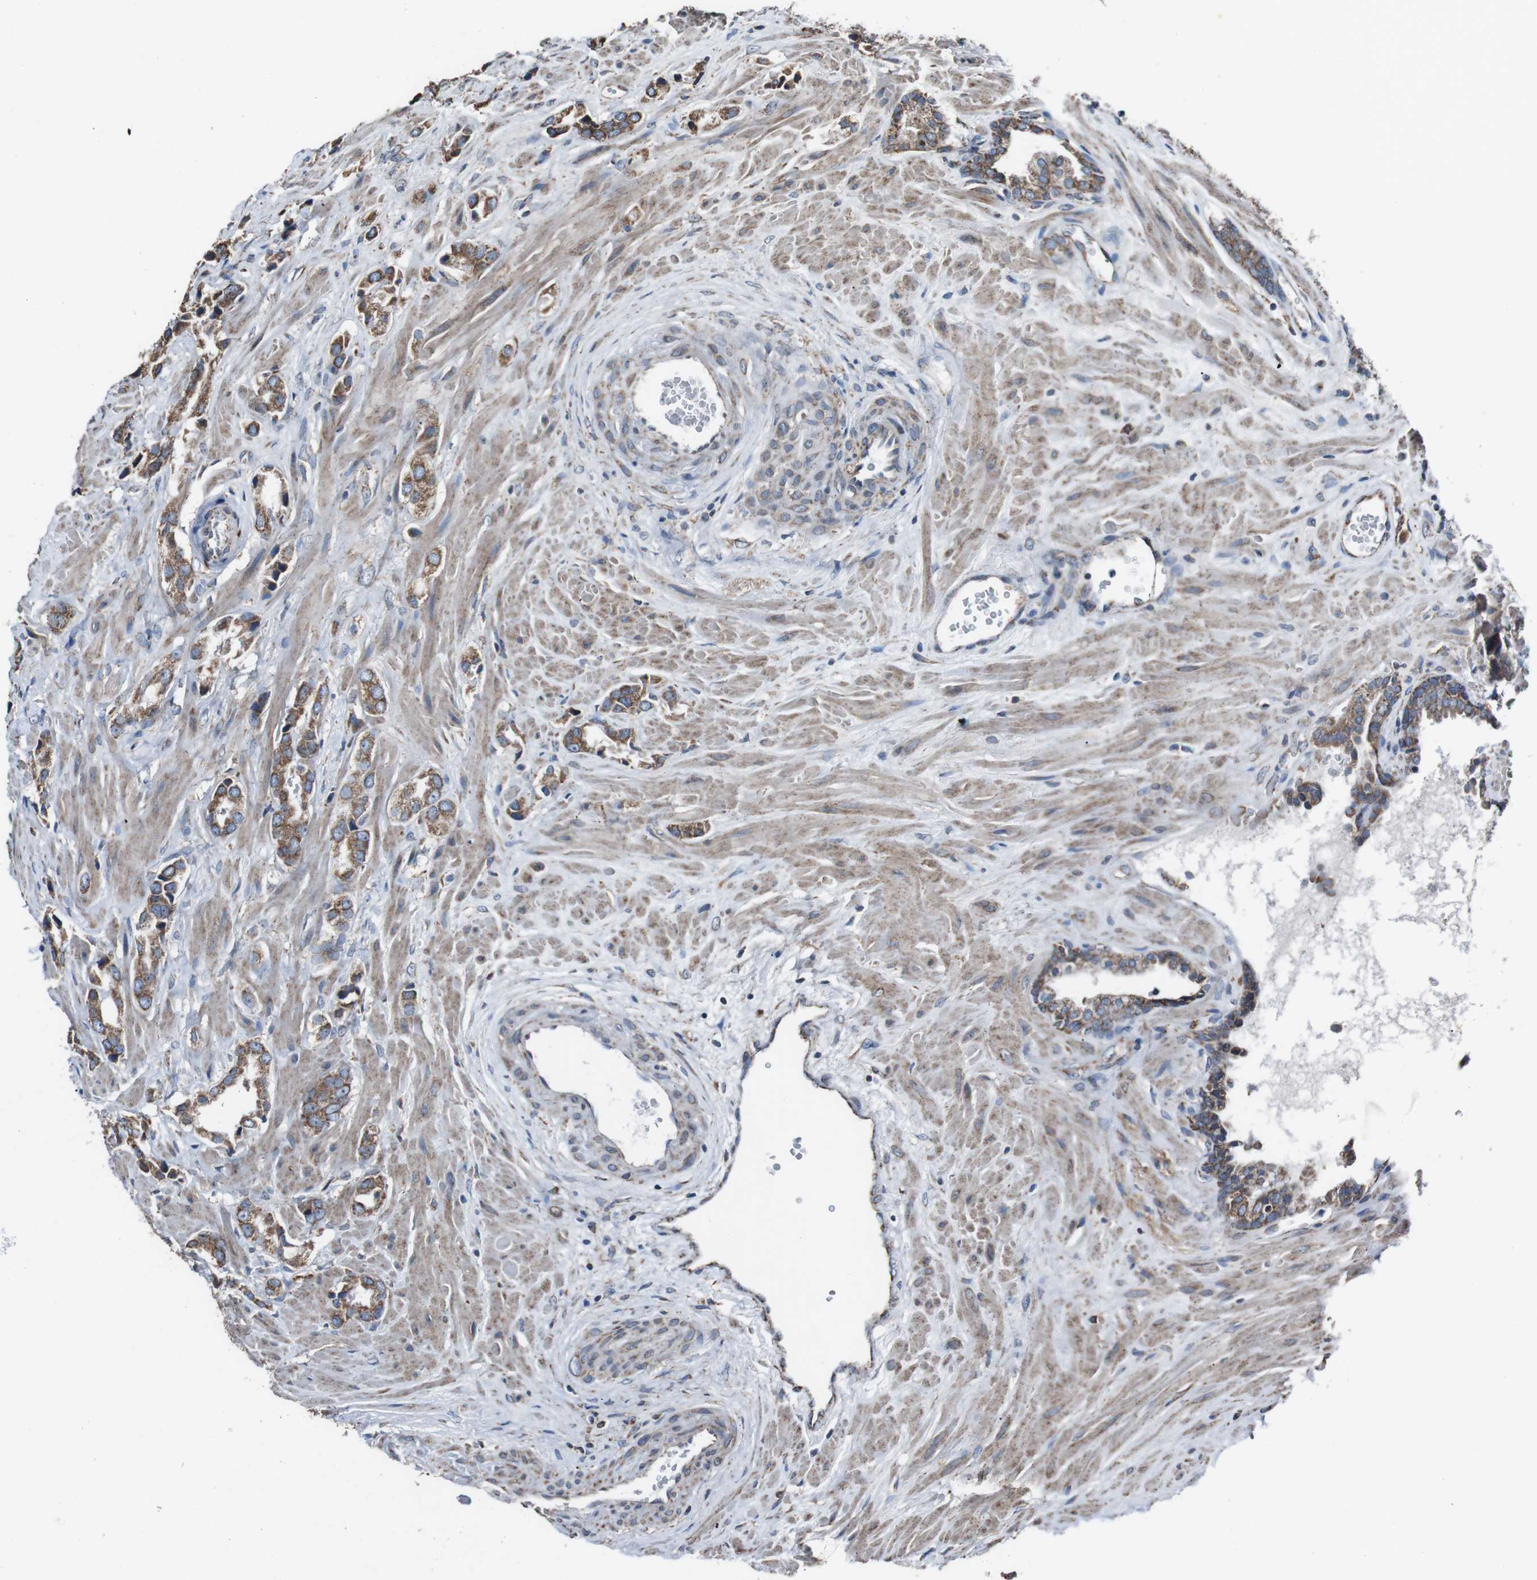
{"staining": {"intensity": "moderate", "quantity": ">75%", "location": "cytoplasmic/membranous"}, "tissue": "prostate cancer", "cell_type": "Tumor cells", "image_type": "cancer", "snomed": [{"axis": "morphology", "description": "Adenocarcinoma, High grade"}, {"axis": "topography", "description": "Prostate"}], "caption": "Human prostate cancer stained with a protein marker shows moderate staining in tumor cells.", "gene": "CISD2", "patient": {"sex": "male", "age": 64}}